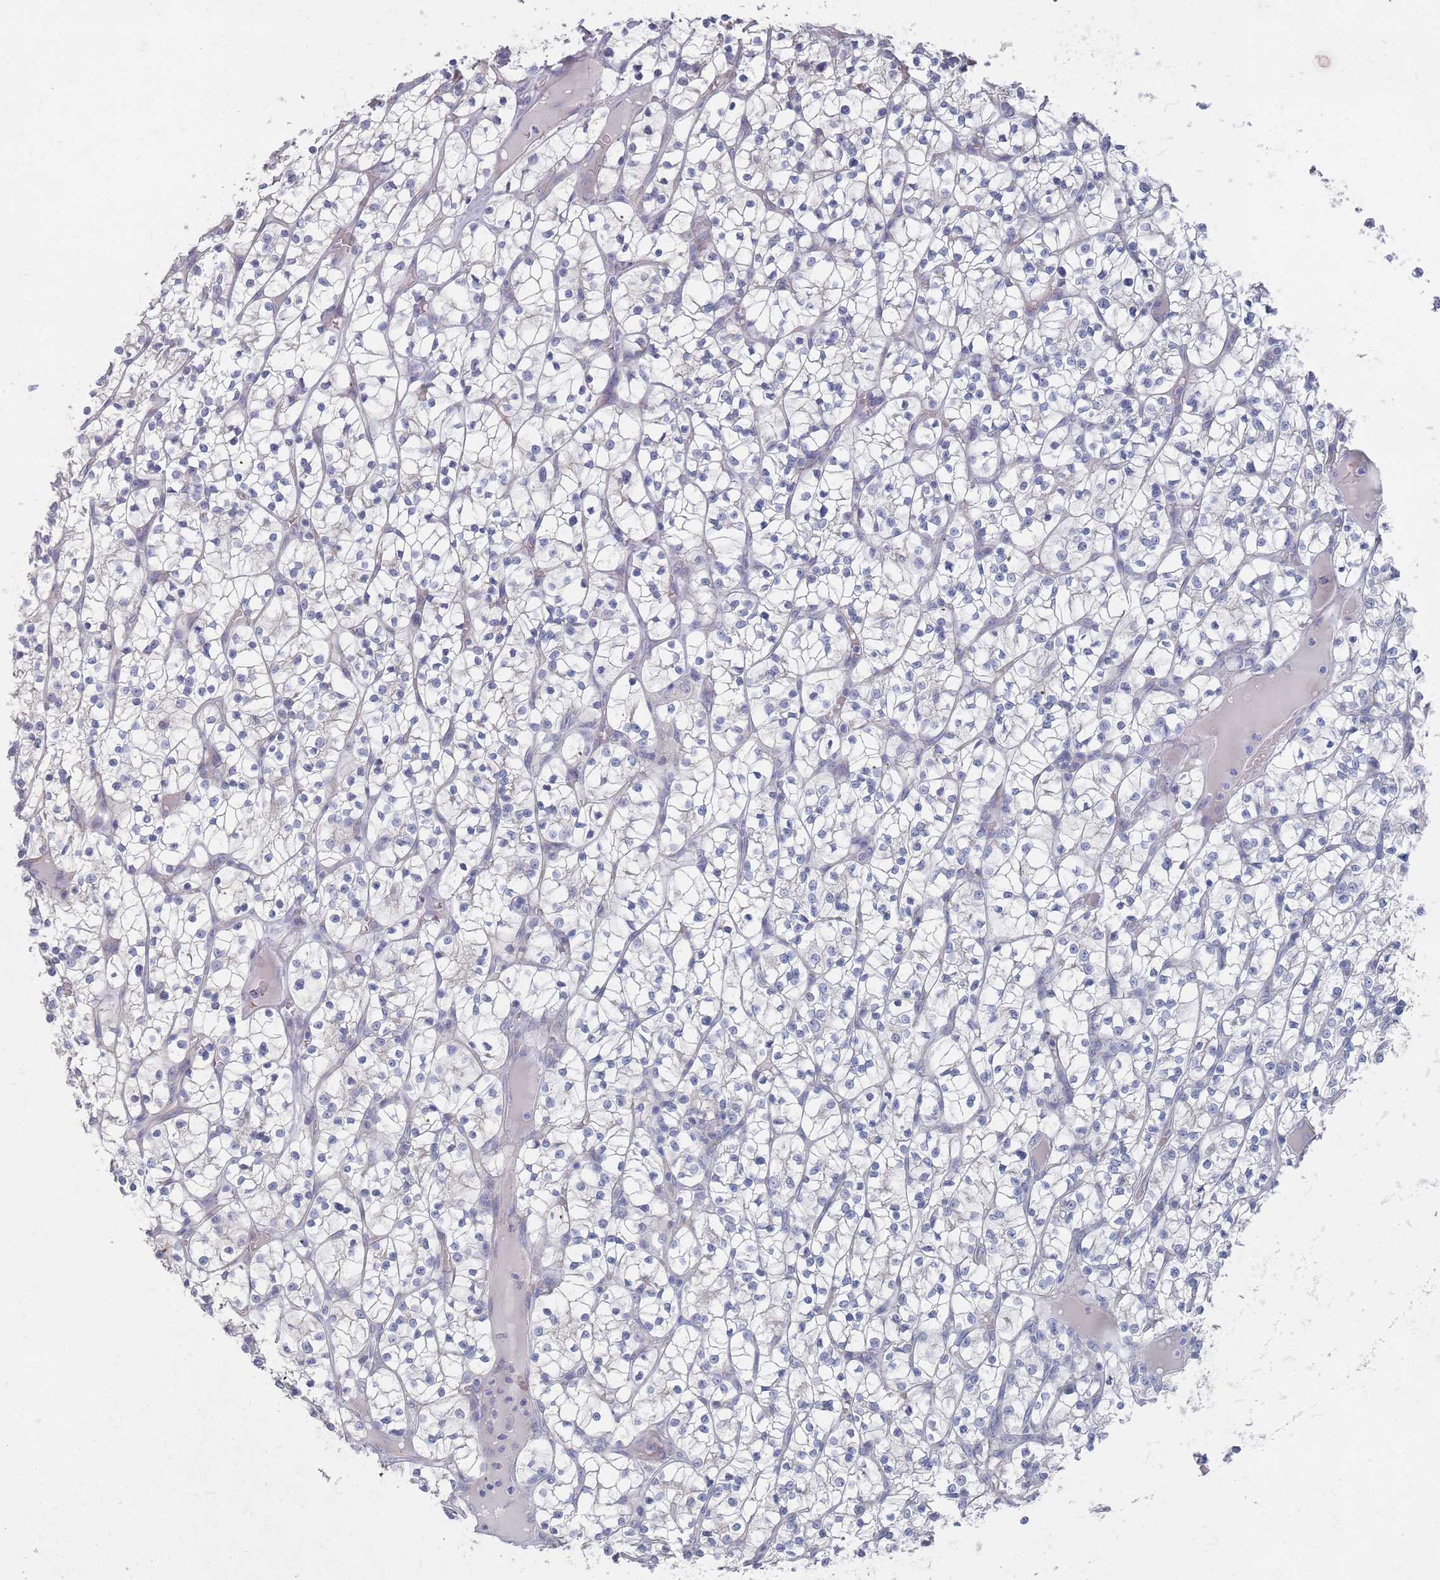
{"staining": {"intensity": "negative", "quantity": "none", "location": "none"}, "tissue": "renal cancer", "cell_type": "Tumor cells", "image_type": "cancer", "snomed": [{"axis": "morphology", "description": "Adenocarcinoma, NOS"}, {"axis": "topography", "description": "Kidney"}], "caption": "Adenocarcinoma (renal) was stained to show a protein in brown. There is no significant expression in tumor cells.", "gene": "TMCO3", "patient": {"sex": "female", "age": 64}}